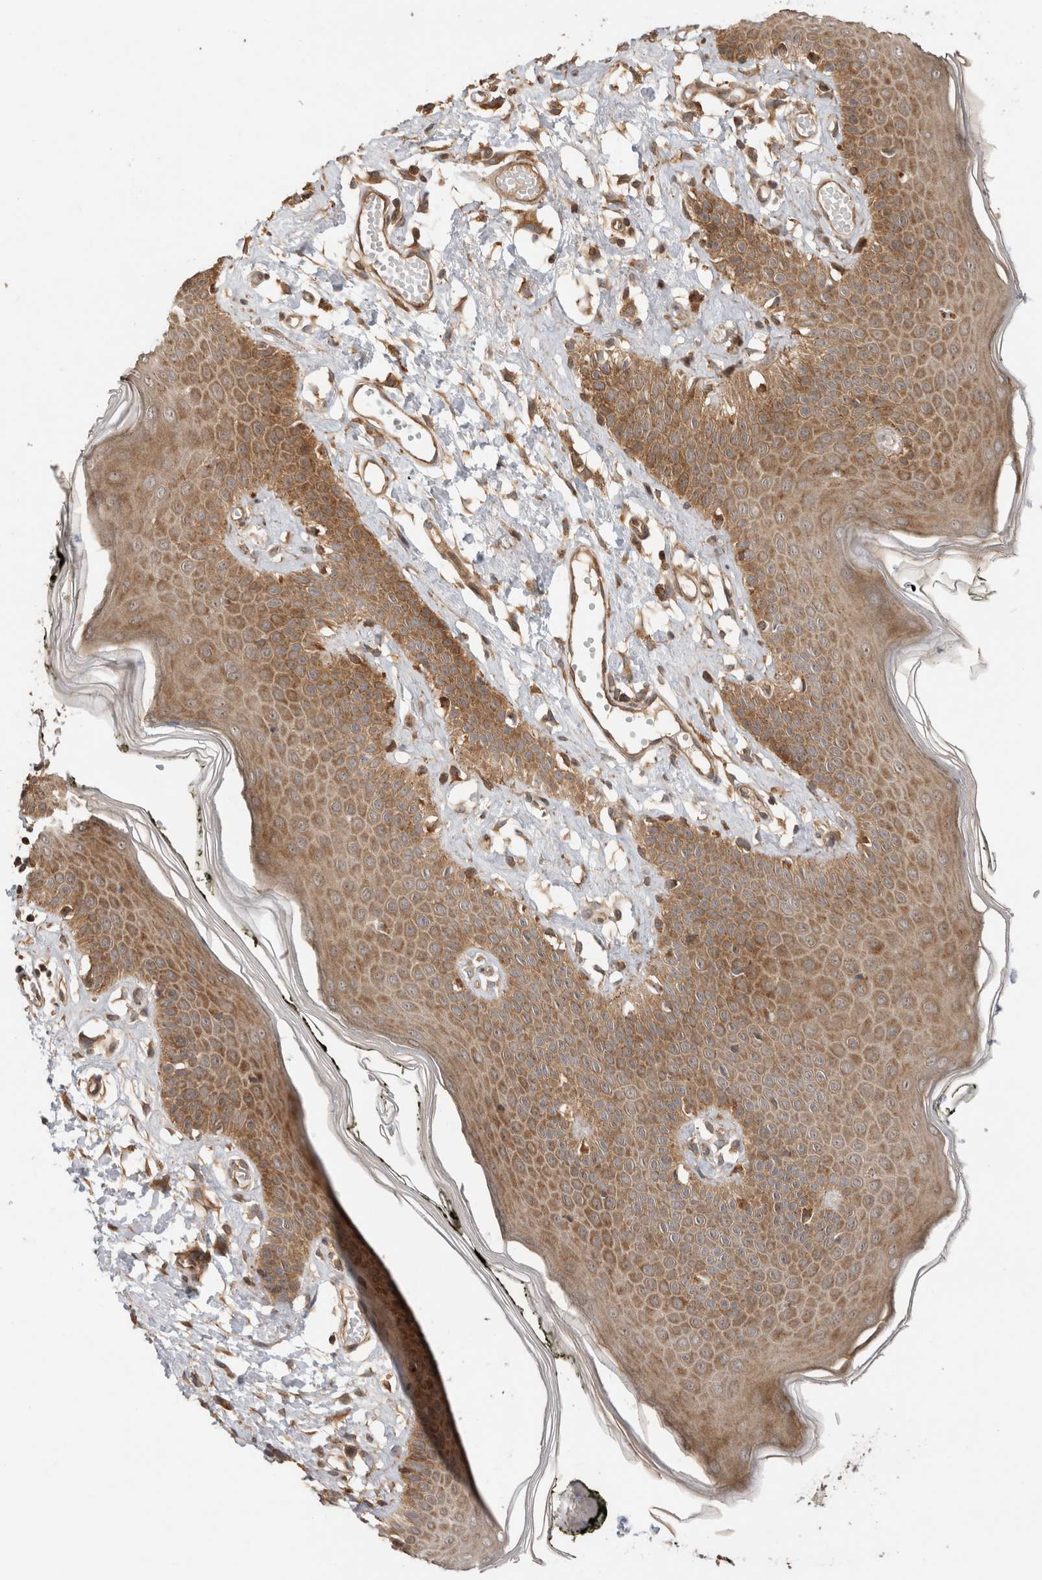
{"staining": {"intensity": "moderate", "quantity": ">75%", "location": "cytoplasmic/membranous"}, "tissue": "skin", "cell_type": "Epidermal cells", "image_type": "normal", "snomed": [{"axis": "morphology", "description": "Normal tissue, NOS"}, {"axis": "morphology", "description": "Inflammation, NOS"}, {"axis": "topography", "description": "Vulva"}], "caption": "Immunohistochemical staining of normal skin demonstrates >75% levels of moderate cytoplasmic/membranous protein expression in about >75% of epidermal cells. The staining was performed using DAB to visualize the protein expression in brown, while the nuclei were stained in blue with hematoxylin (Magnification: 20x).", "gene": "PCDHB15", "patient": {"sex": "female", "age": 84}}